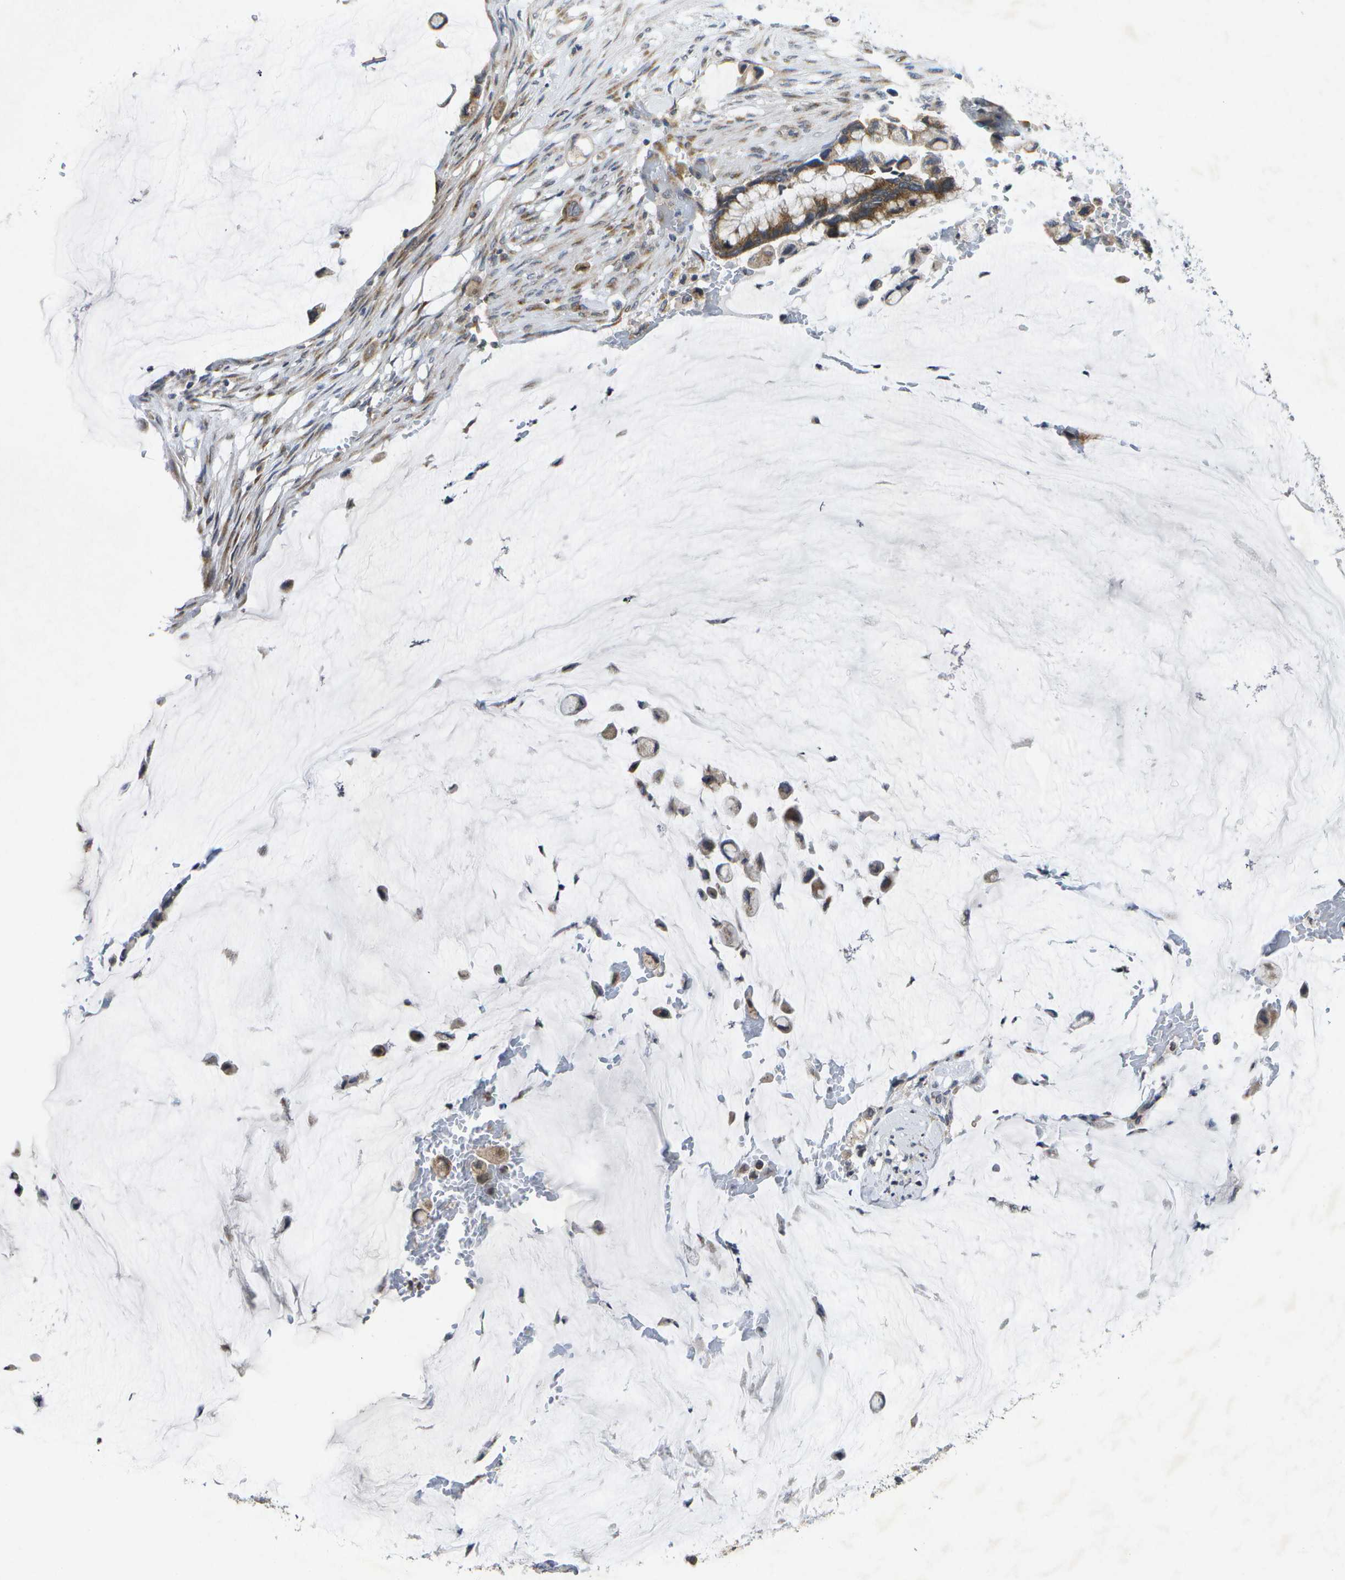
{"staining": {"intensity": "moderate", "quantity": ">75%", "location": "cytoplasmic/membranous"}, "tissue": "pancreatic cancer", "cell_type": "Tumor cells", "image_type": "cancer", "snomed": [{"axis": "morphology", "description": "Adenocarcinoma, NOS"}, {"axis": "topography", "description": "Pancreas"}], "caption": "Pancreatic cancer (adenocarcinoma) tissue demonstrates moderate cytoplasmic/membranous staining in approximately >75% of tumor cells (DAB IHC, brown staining for protein, blue staining for nuclei).", "gene": "KDELR1", "patient": {"sex": "male", "age": 41}}